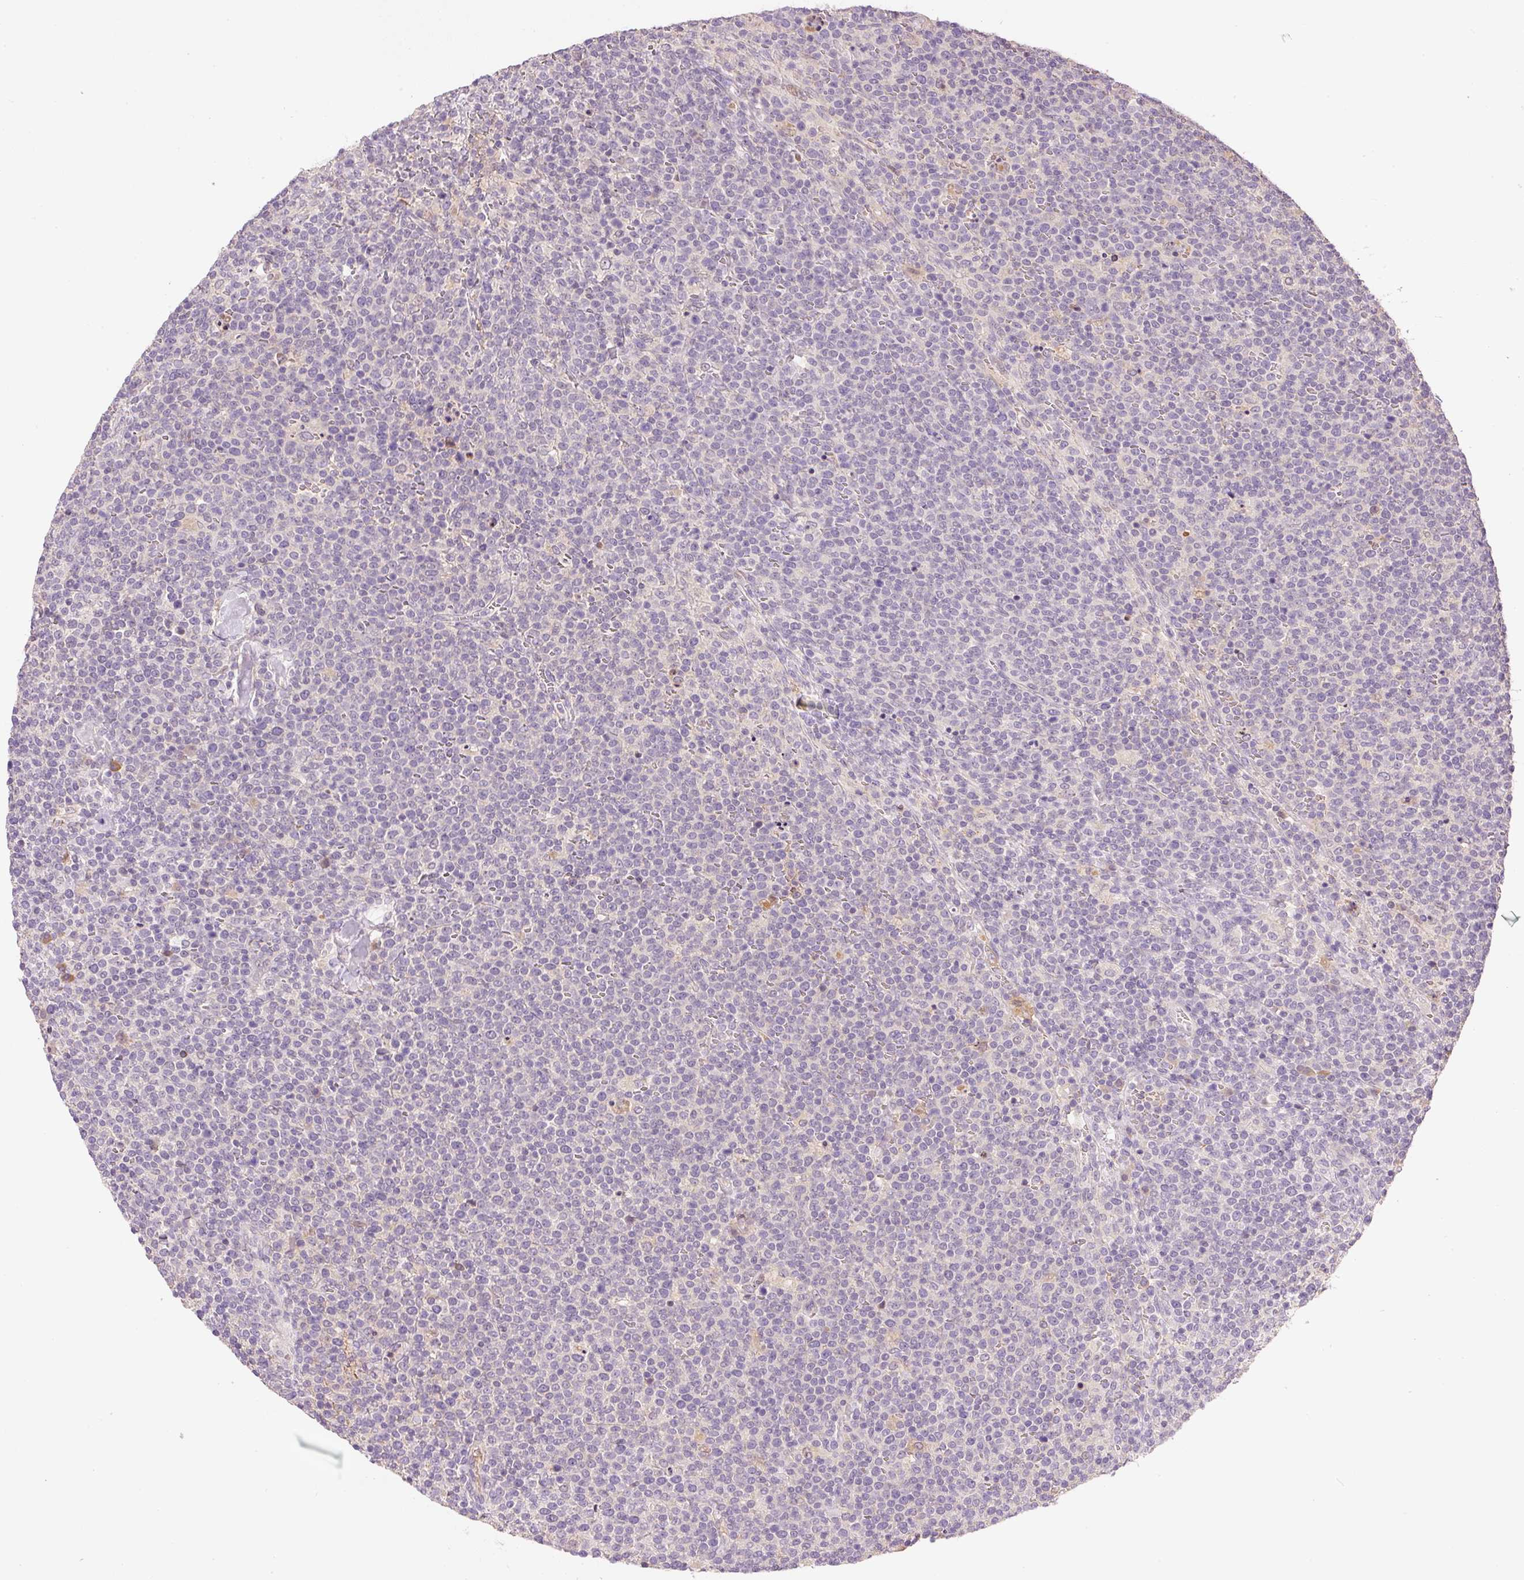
{"staining": {"intensity": "negative", "quantity": "none", "location": "none"}, "tissue": "lymphoma", "cell_type": "Tumor cells", "image_type": "cancer", "snomed": [{"axis": "morphology", "description": "Malignant lymphoma, non-Hodgkin's type, High grade"}, {"axis": "topography", "description": "Lymph node"}], "caption": "Image shows no significant protein staining in tumor cells of malignant lymphoma, non-Hodgkin's type (high-grade).", "gene": "CMTM8", "patient": {"sex": "male", "age": 61}}